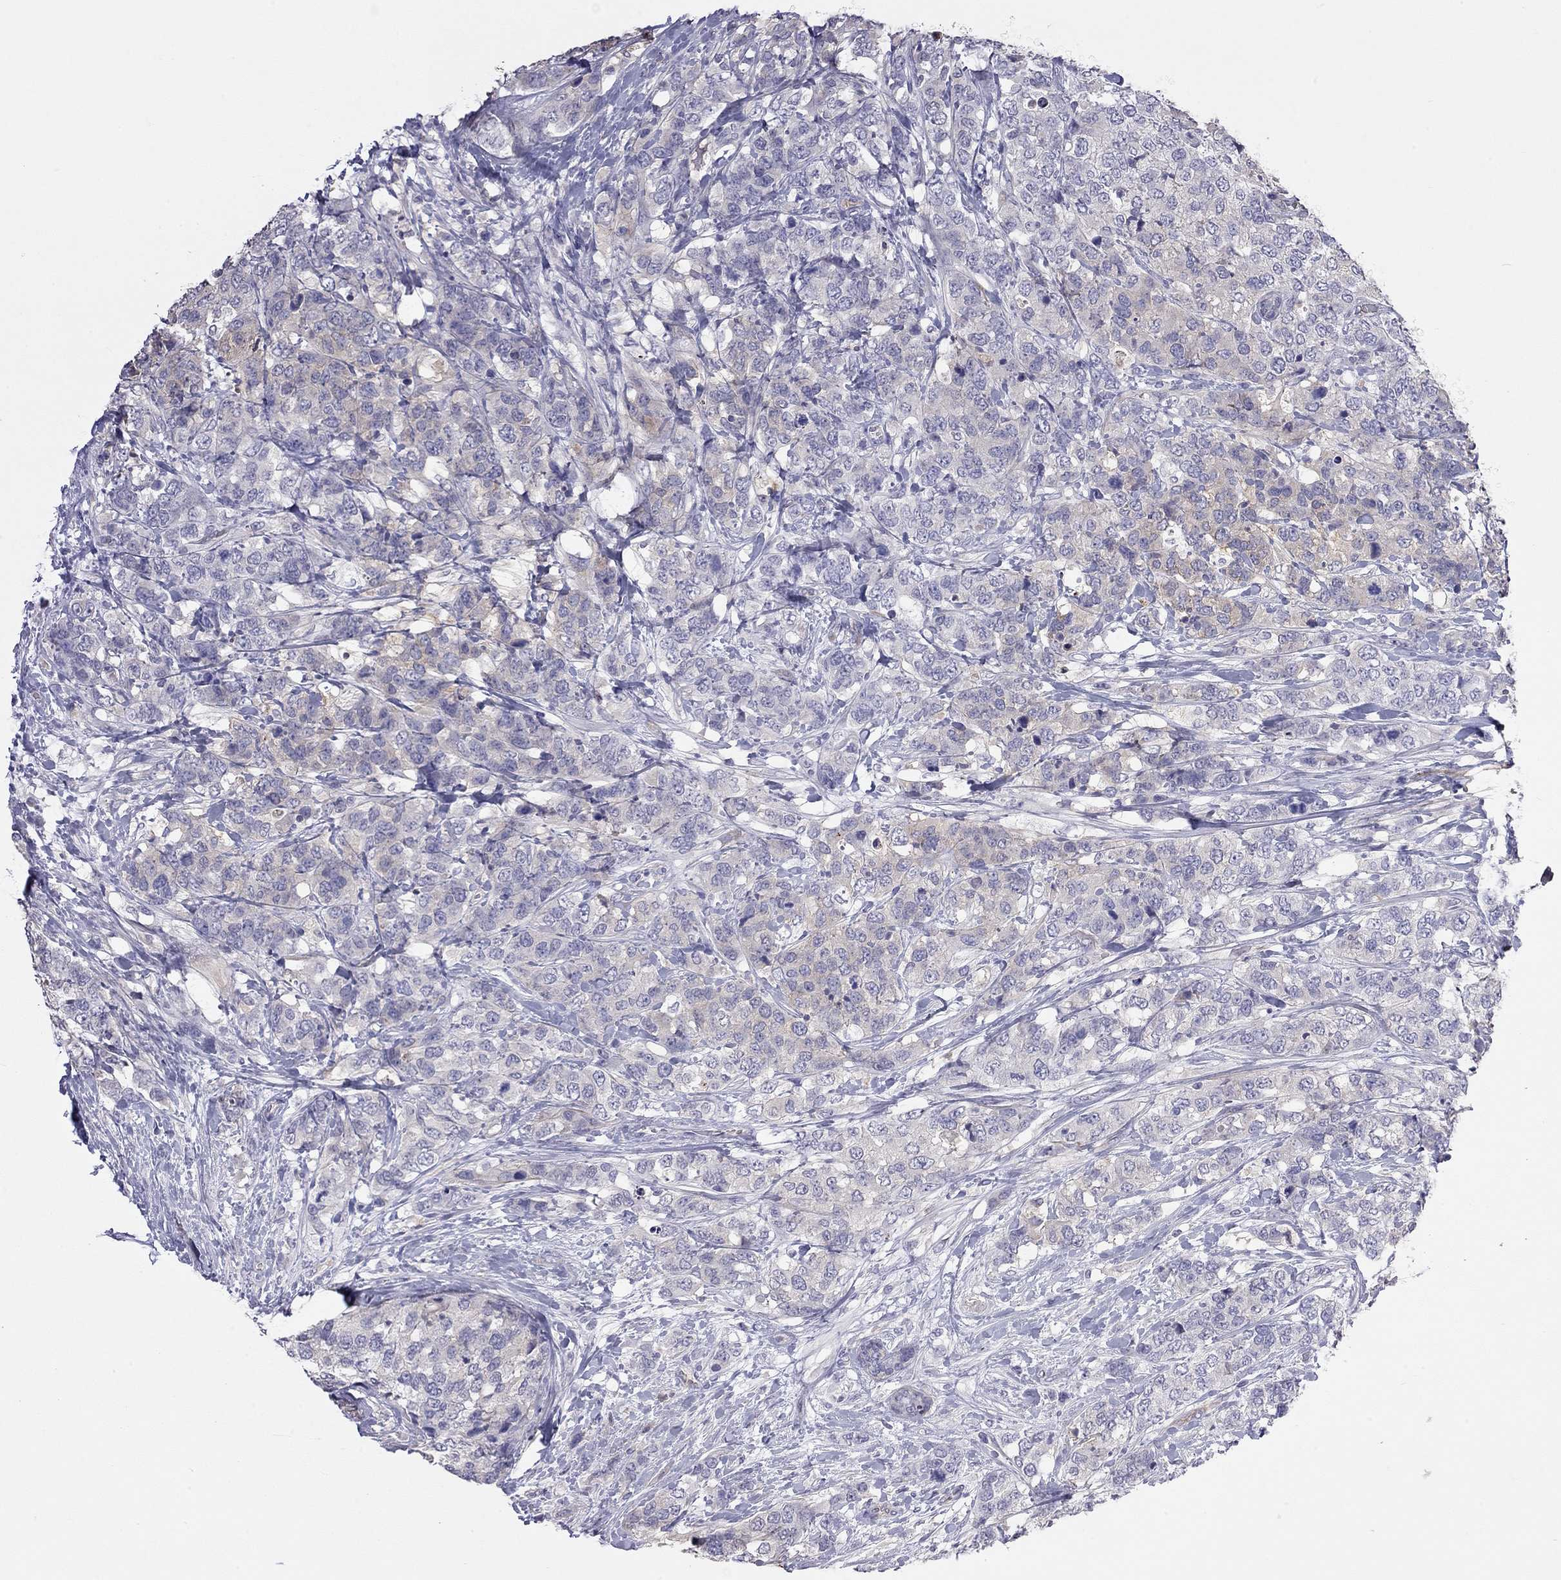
{"staining": {"intensity": "weak", "quantity": "<25%", "location": "cytoplasmic/membranous"}, "tissue": "breast cancer", "cell_type": "Tumor cells", "image_type": "cancer", "snomed": [{"axis": "morphology", "description": "Lobular carcinoma"}, {"axis": "topography", "description": "Breast"}], "caption": "There is no significant positivity in tumor cells of breast cancer.", "gene": "FEZ1", "patient": {"sex": "female", "age": 59}}